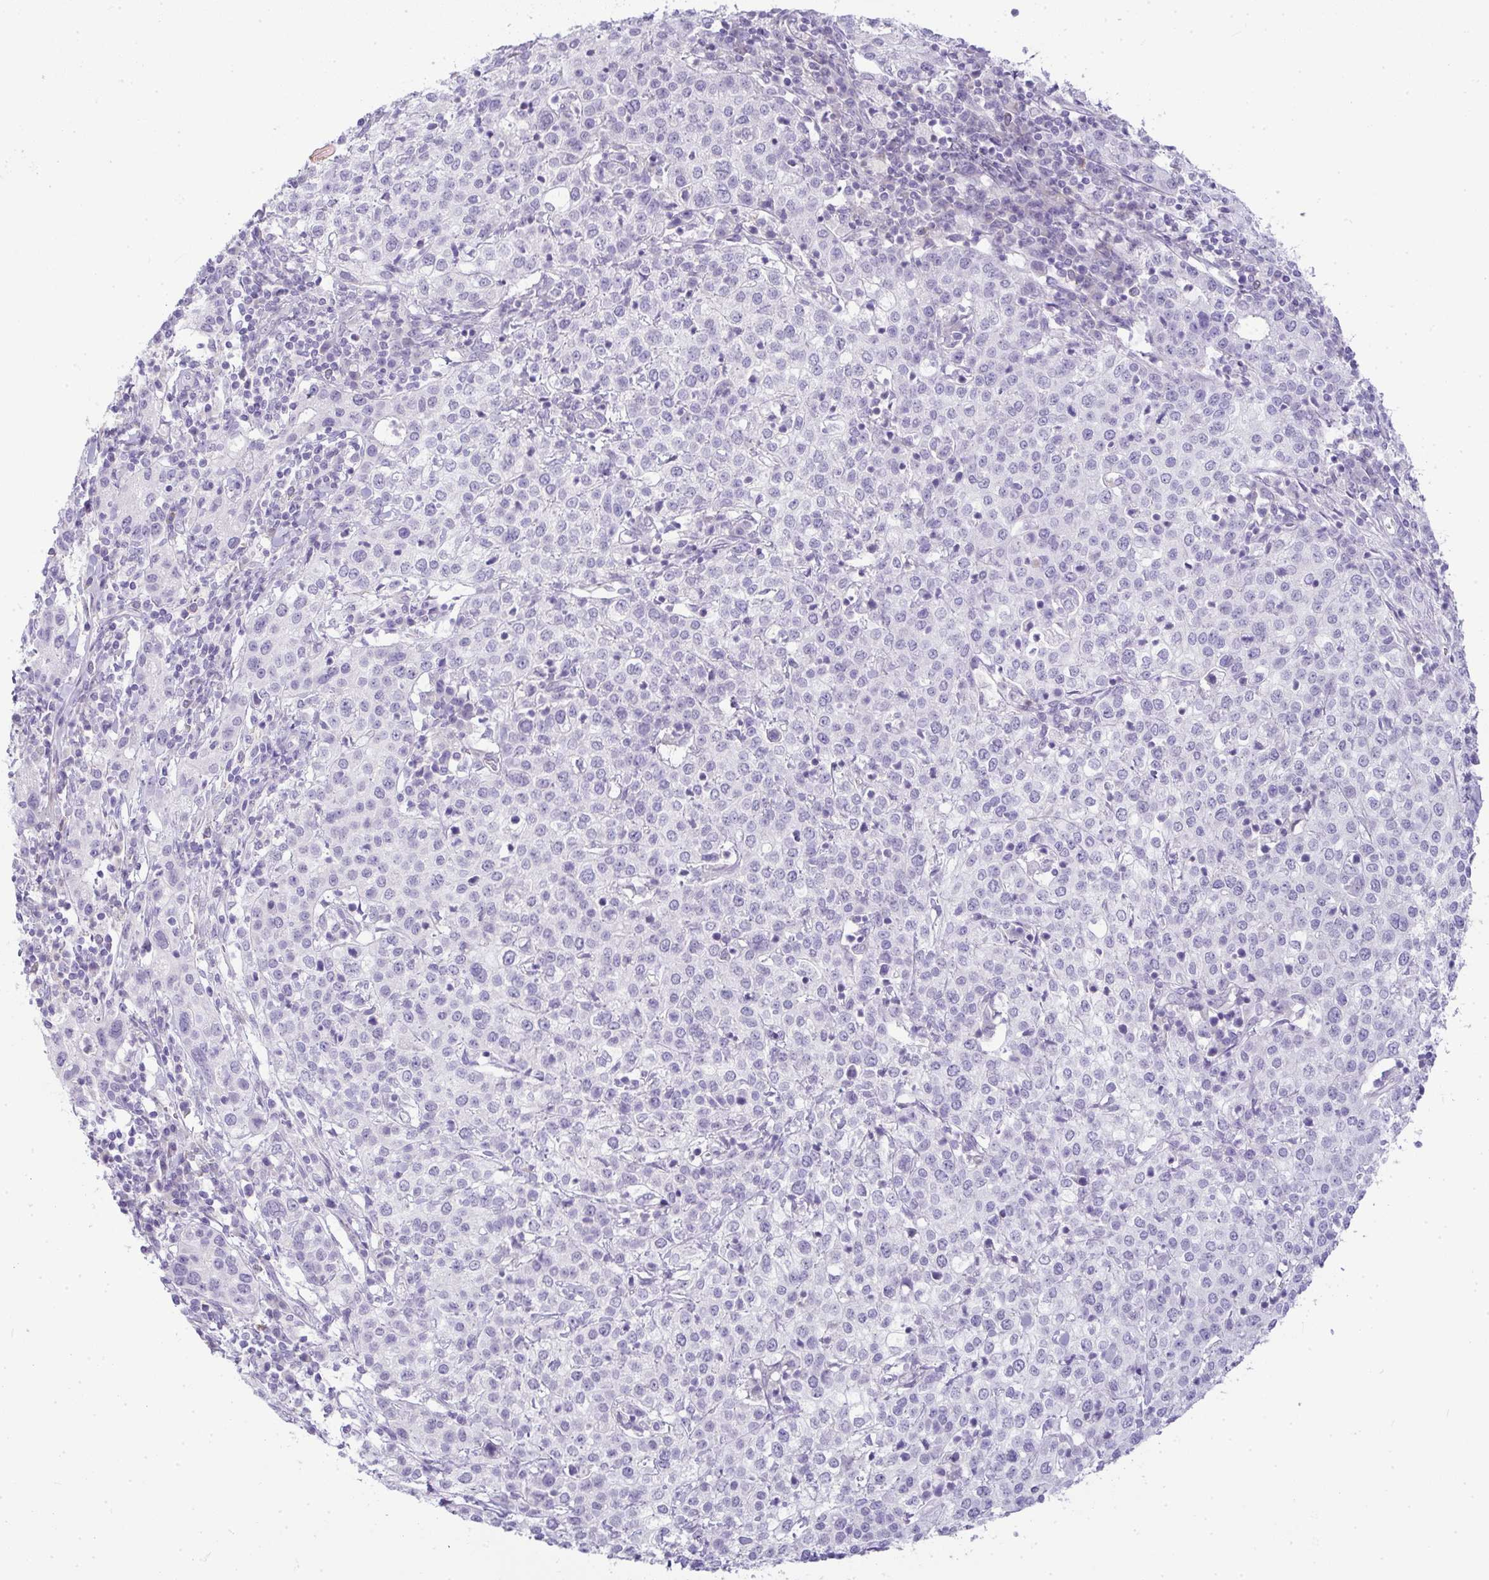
{"staining": {"intensity": "negative", "quantity": "none", "location": "none"}, "tissue": "cervical cancer", "cell_type": "Tumor cells", "image_type": "cancer", "snomed": [{"axis": "morphology", "description": "Normal tissue, NOS"}, {"axis": "morphology", "description": "Adenocarcinoma, NOS"}, {"axis": "topography", "description": "Cervix"}], "caption": "An immunohistochemistry (IHC) image of cervical cancer (adenocarcinoma) is shown. There is no staining in tumor cells of cervical cancer (adenocarcinoma).", "gene": "LIPE", "patient": {"sex": "female", "age": 44}}